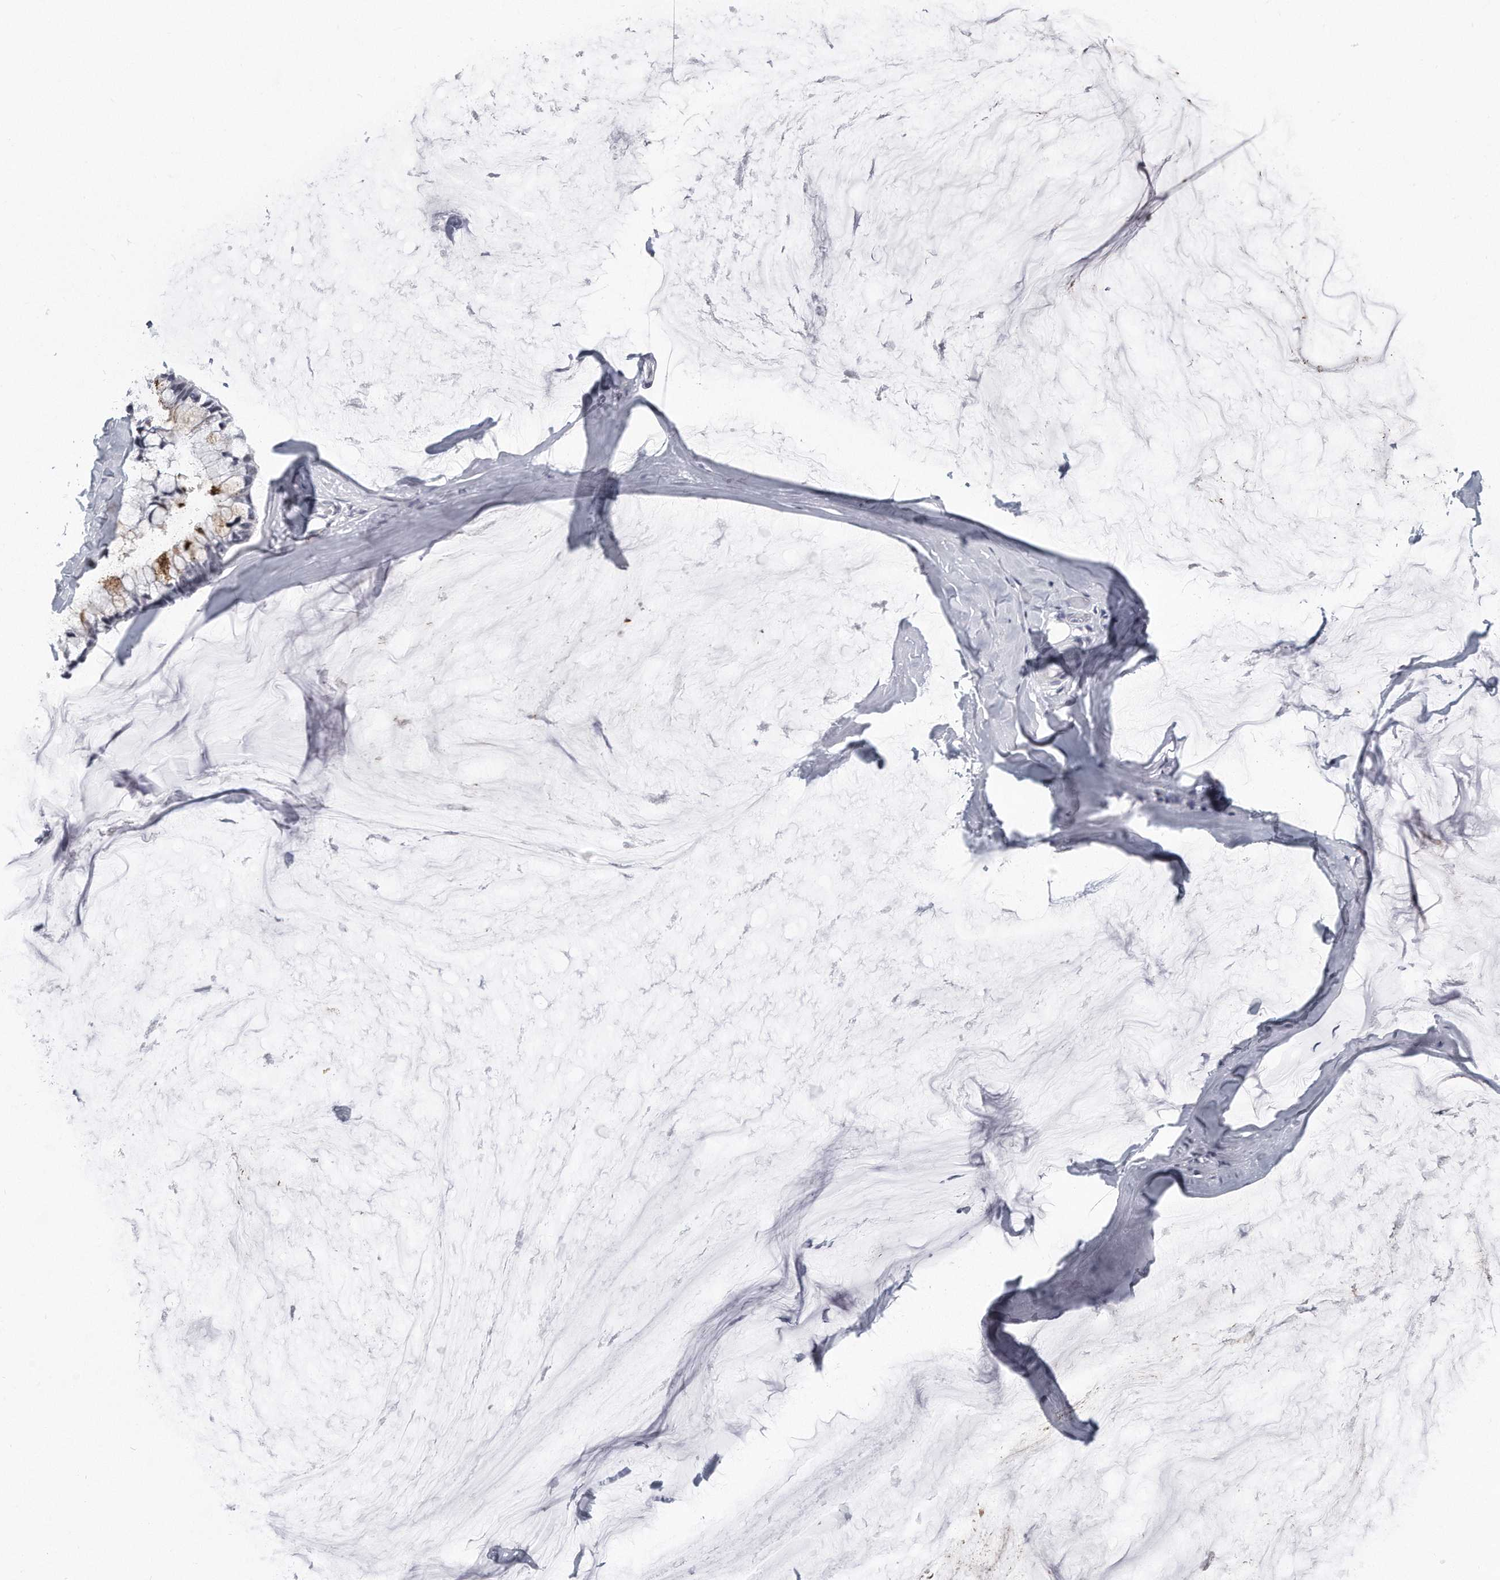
{"staining": {"intensity": "moderate", "quantity": "<25%", "location": "cytoplasmic/membranous"}, "tissue": "ovarian cancer", "cell_type": "Tumor cells", "image_type": "cancer", "snomed": [{"axis": "morphology", "description": "Cystadenocarcinoma, mucinous, NOS"}, {"axis": "topography", "description": "Ovary"}], "caption": "Moderate cytoplasmic/membranous staining is identified in approximately <25% of tumor cells in ovarian cancer.", "gene": "TFCP2L1", "patient": {"sex": "female", "age": 39}}